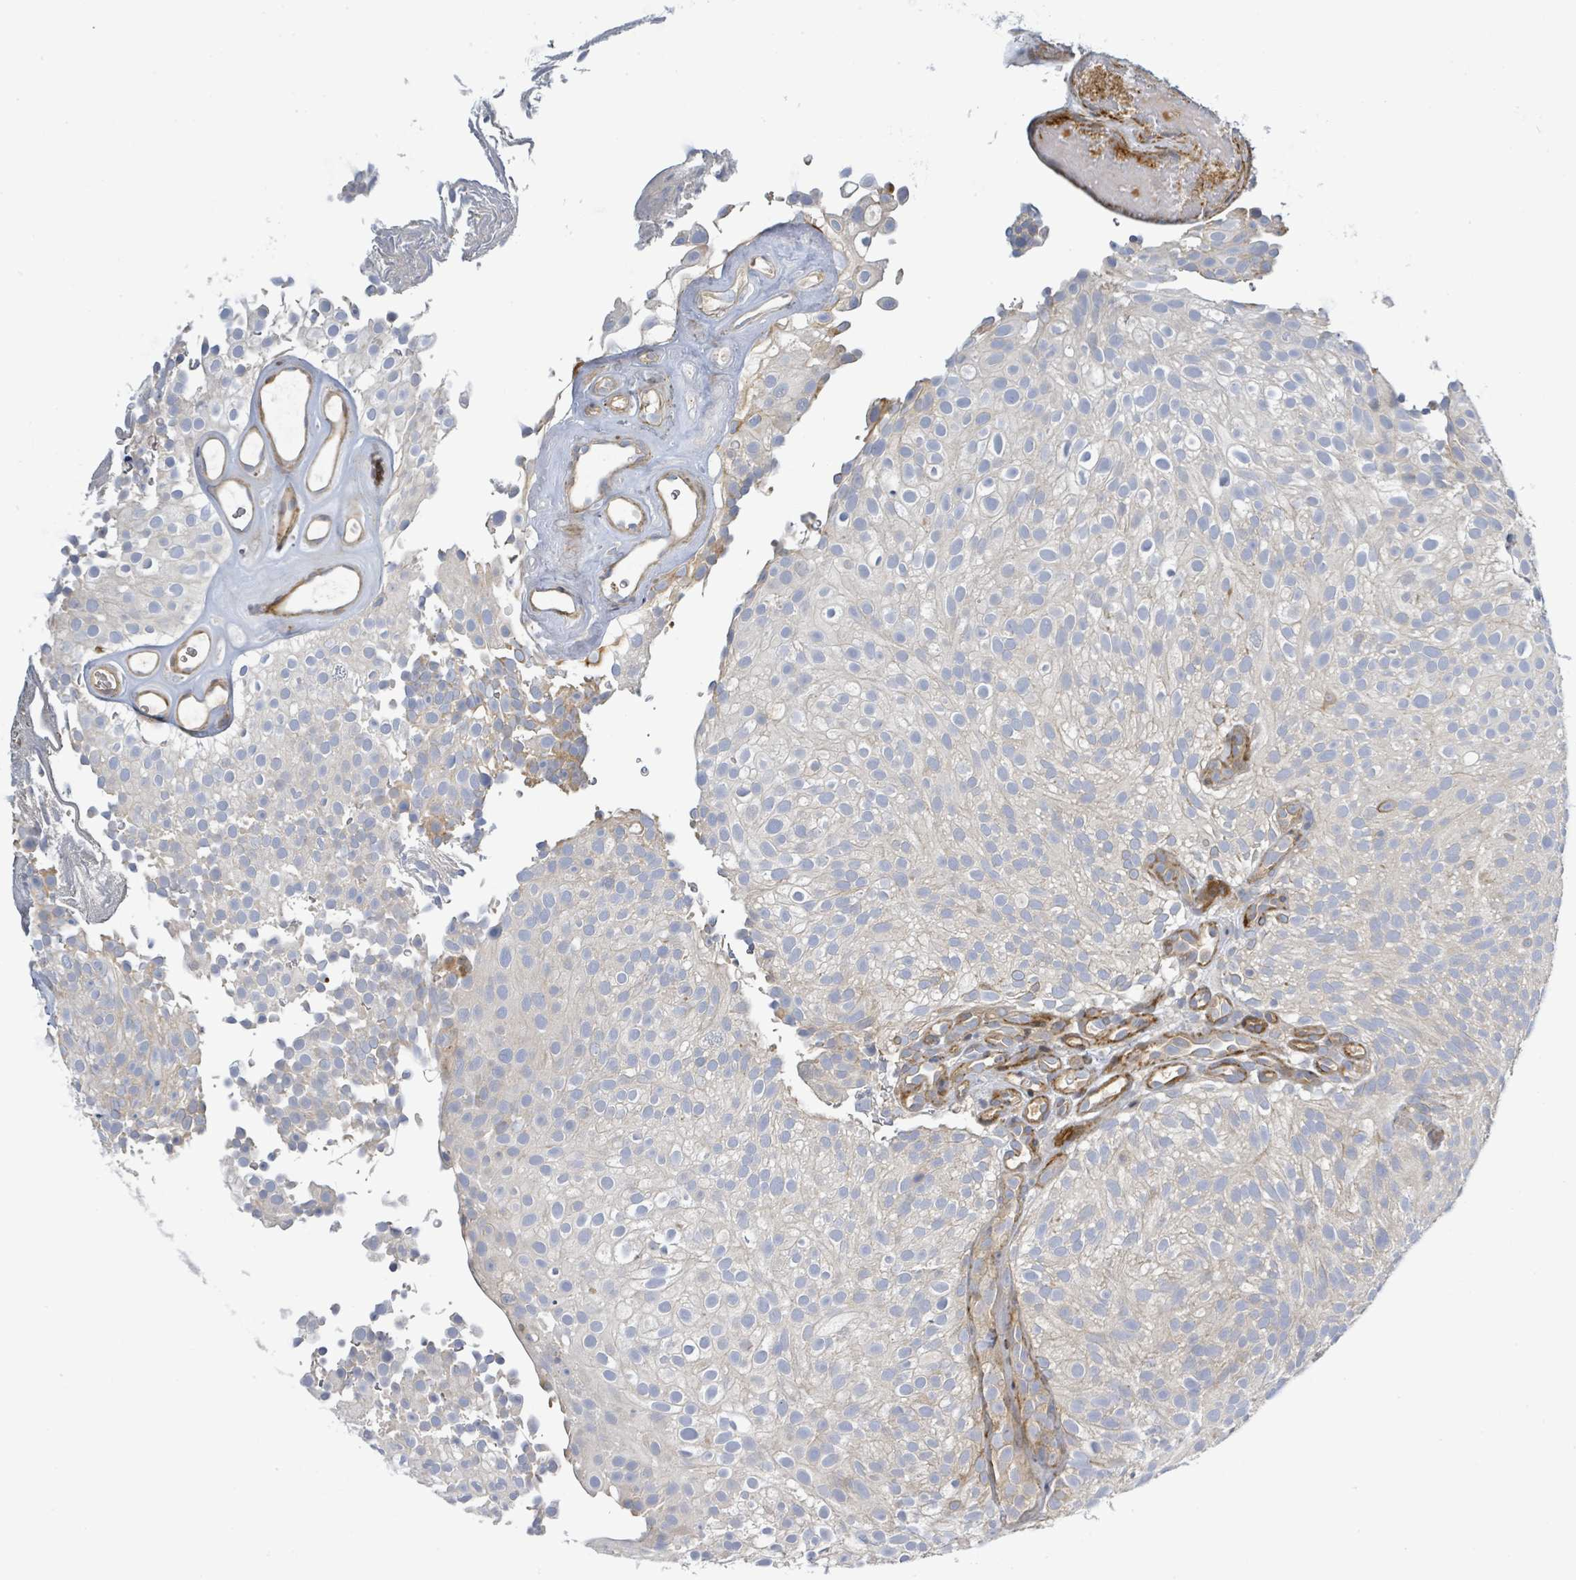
{"staining": {"intensity": "negative", "quantity": "none", "location": "none"}, "tissue": "urothelial cancer", "cell_type": "Tumor cells", "image_type": "cancer", "snomed": [{"axis": "morphology", "description": "Urothelial carcinoma, Low grade"}, {"axis": "topography", "description": "Urinary bladder"}], "caption": "There is no significant positivity in tumor cells of urothelial cancer. (Stains: DAB IHC with hematoxylin counter stain, Microscopy: brightfield microscopy at high magnification).", "gene": "CFAP210", "patient": {"sex": "male", "age": 78}}